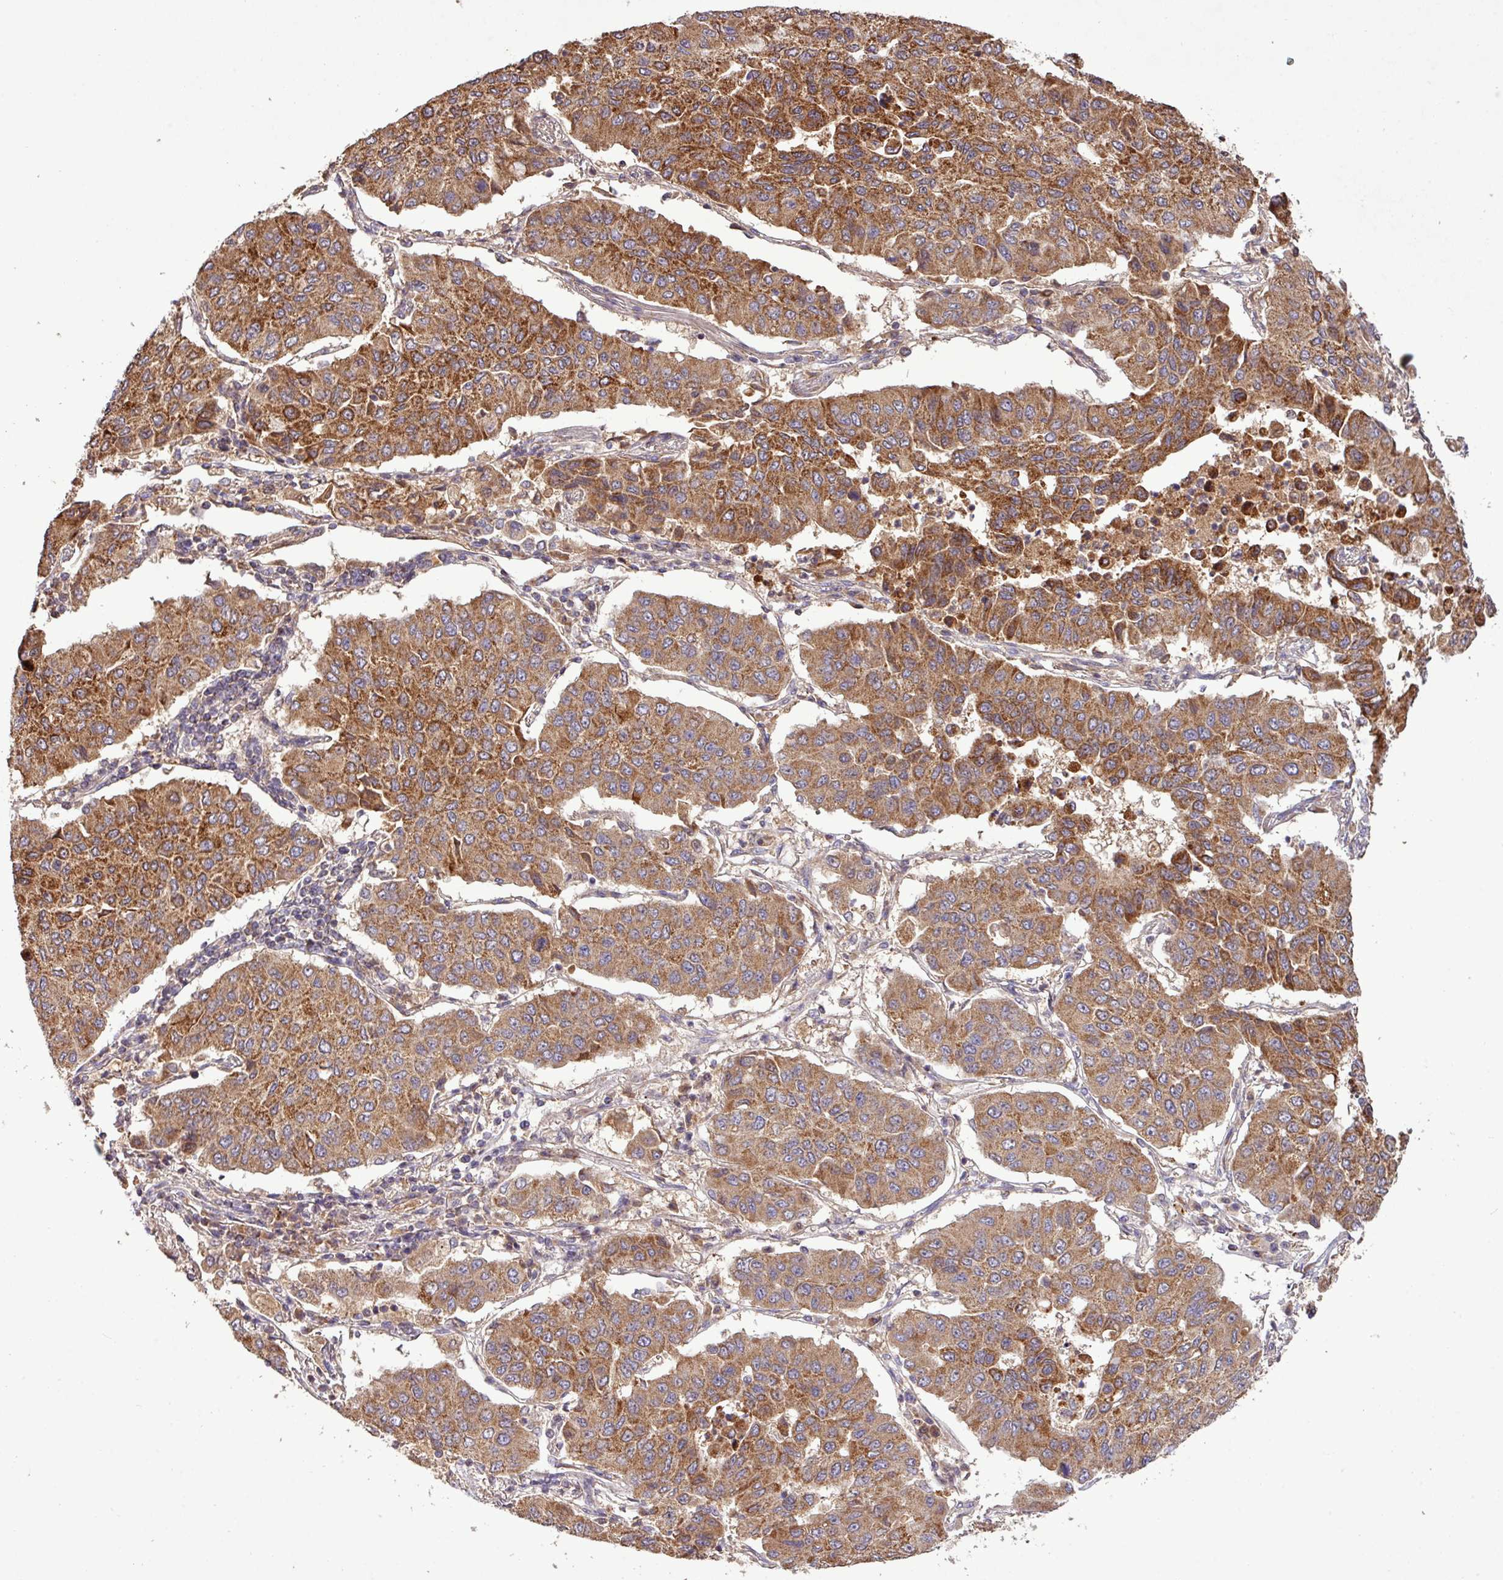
{"staining": {"intensity": "strong", "quantity": ">75%", "location": "cytoplasmic/membranous"}, "tissue": "lung cancer", "cell_type": "Tumor cells", "image_type": "cancer", "snomed": [{"axis": "morphology", "description": "Squamous cell carcinoma, NOS"}, {"axis": "topography", "description": "Lung"}], "caption": "Lung squamous cell carcinoma stained with DAB (3,3'-diaminobenzidine) IHC demonstrates high levels of strong cytoplasmic/membranous expression in about >75% of tumor cells.", "gene": "YPEL3", "patient": {"sex": "male", "age": 74}}